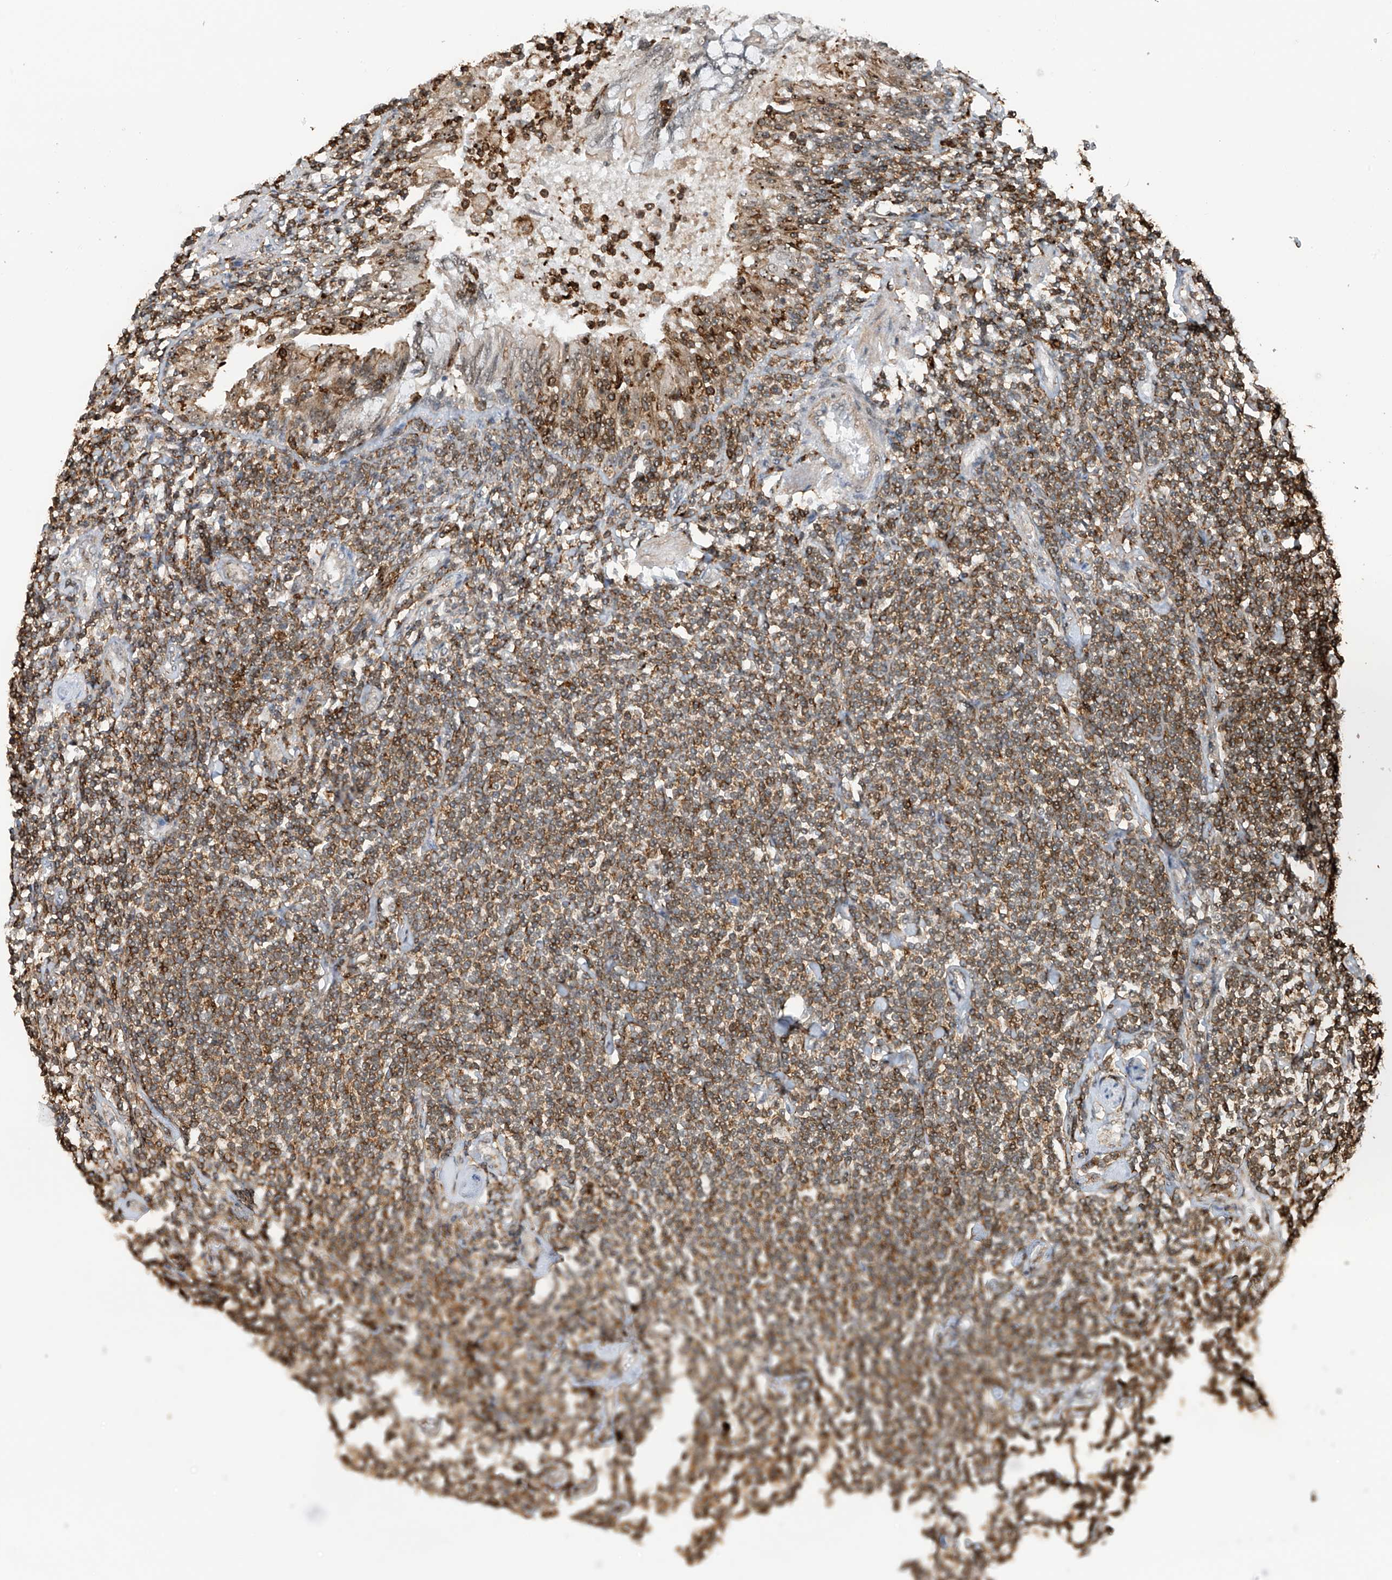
{"staining": {"intensity": "weak", "quantity": "25%-75%", "location": "cytoplasmic/membranous"}, "tissue": "lymphoma", "cell_type": "Tumor cells", "image_type": "cancer", "snomed": [{"axis": "morphology", "description": "Malignant lymphoma, non-Hodgkin's type, Low grade"}, {"axis": "topography", "description": "Lung"}], "caption": "DAB (3,3'-diaminobenzidine) immunohistochemical staining of human lymphoma reveals weak cytoplasmic/membranous protein positivity in about 25%-75% of tumor cells.", "gene": "REPIN1", "patient": {"sex": "female", "age": 71}}